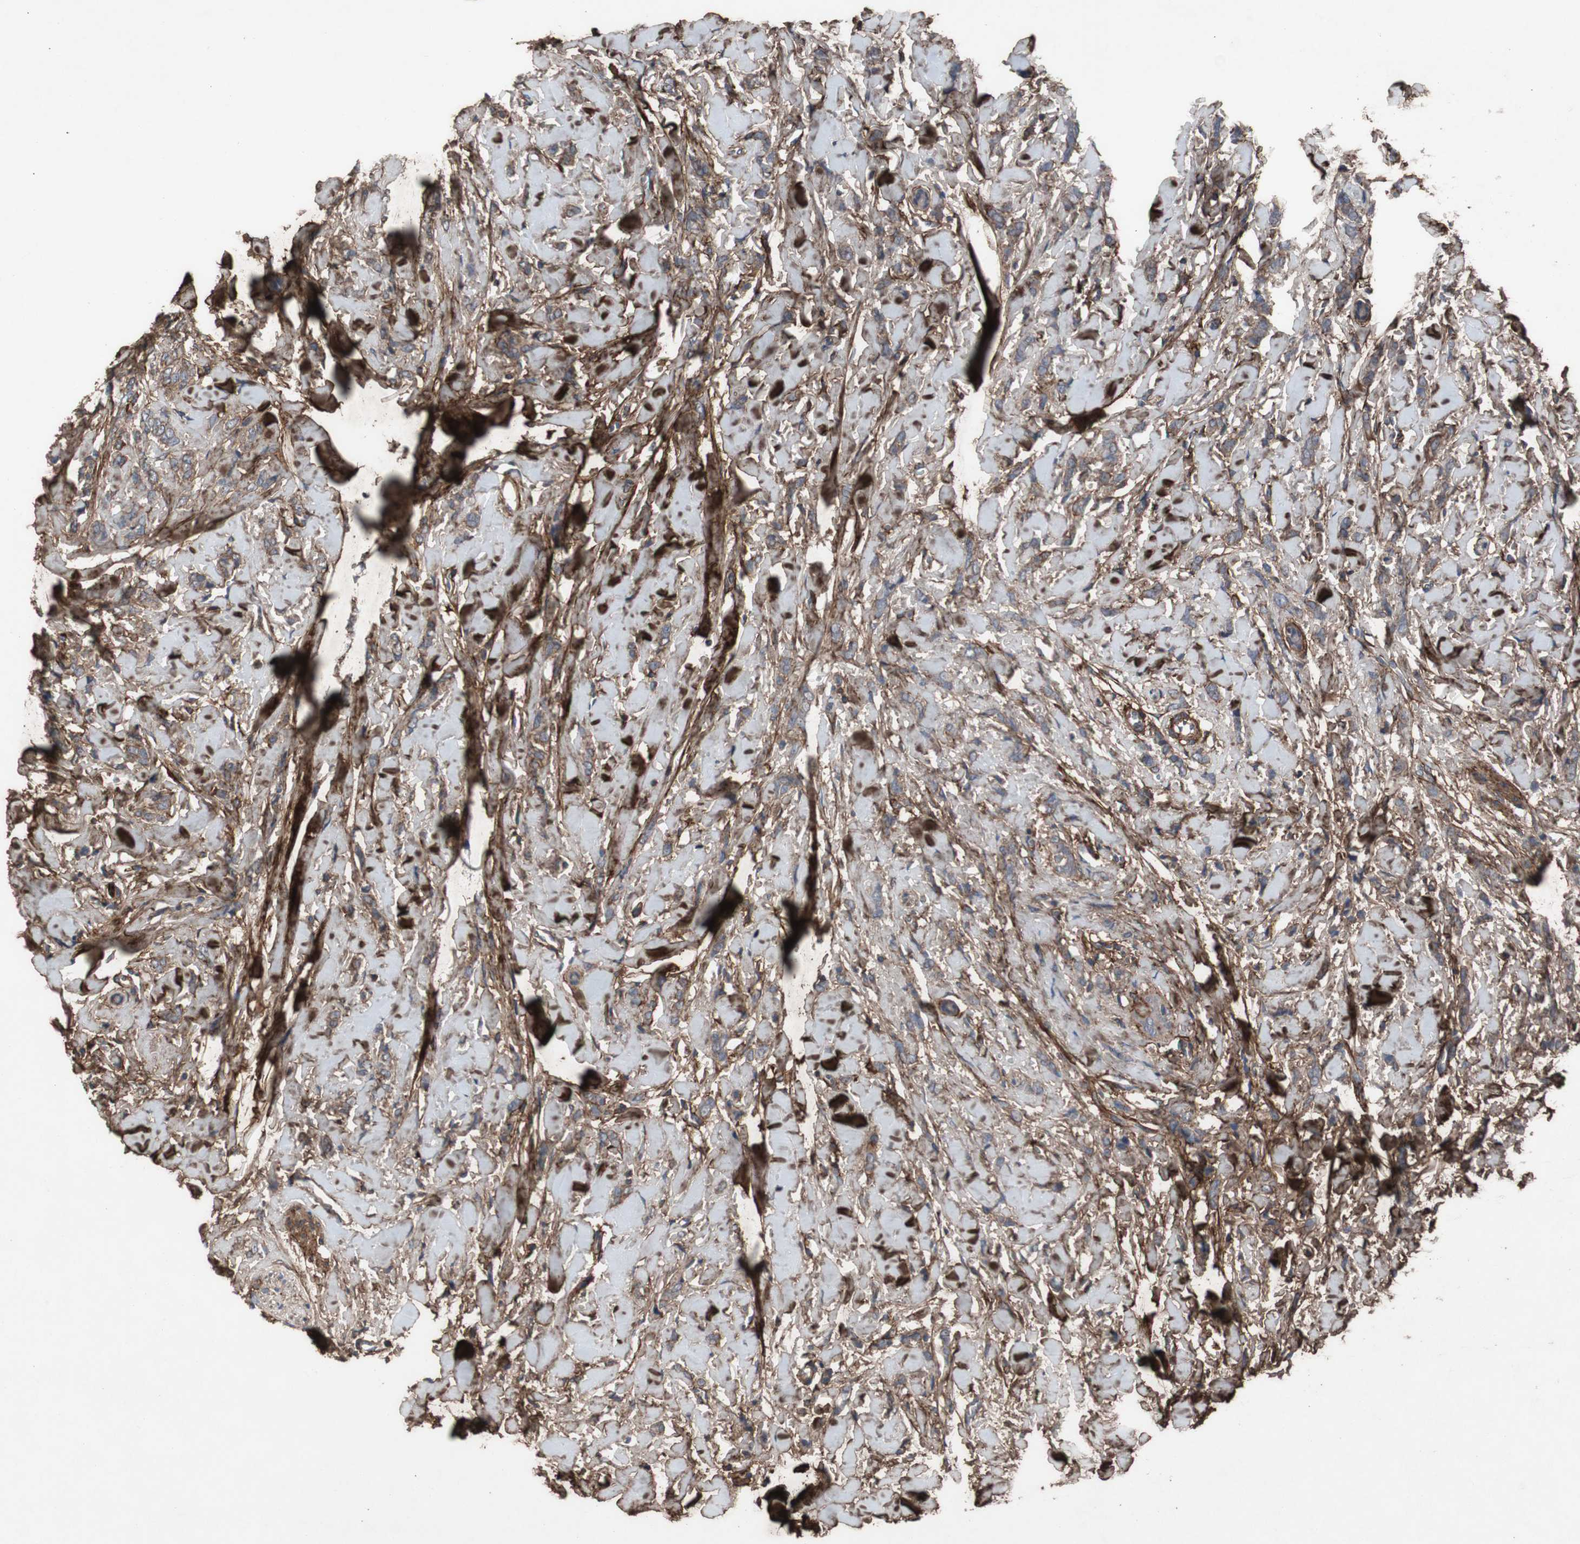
{"staining": {"intensity": "negative", "quantity": "none", "location": "none"}, "tissue": "breast cancer", "cell_type": "Tumor cells", "image_type": "cancer", "snomed": [{"axis": "morphology", "description": "Lobular carcinoma"}, {"axis": "topography", "description": "Skin"}, {"axis": "topography", "description": "Breast"}], "caption": "The histopathology image shows no significant expression in tumor cells of breast cancer (lobular carcinoma).", "gene": "COL6A2", "patient": {"sex": "female", "age": 46}}